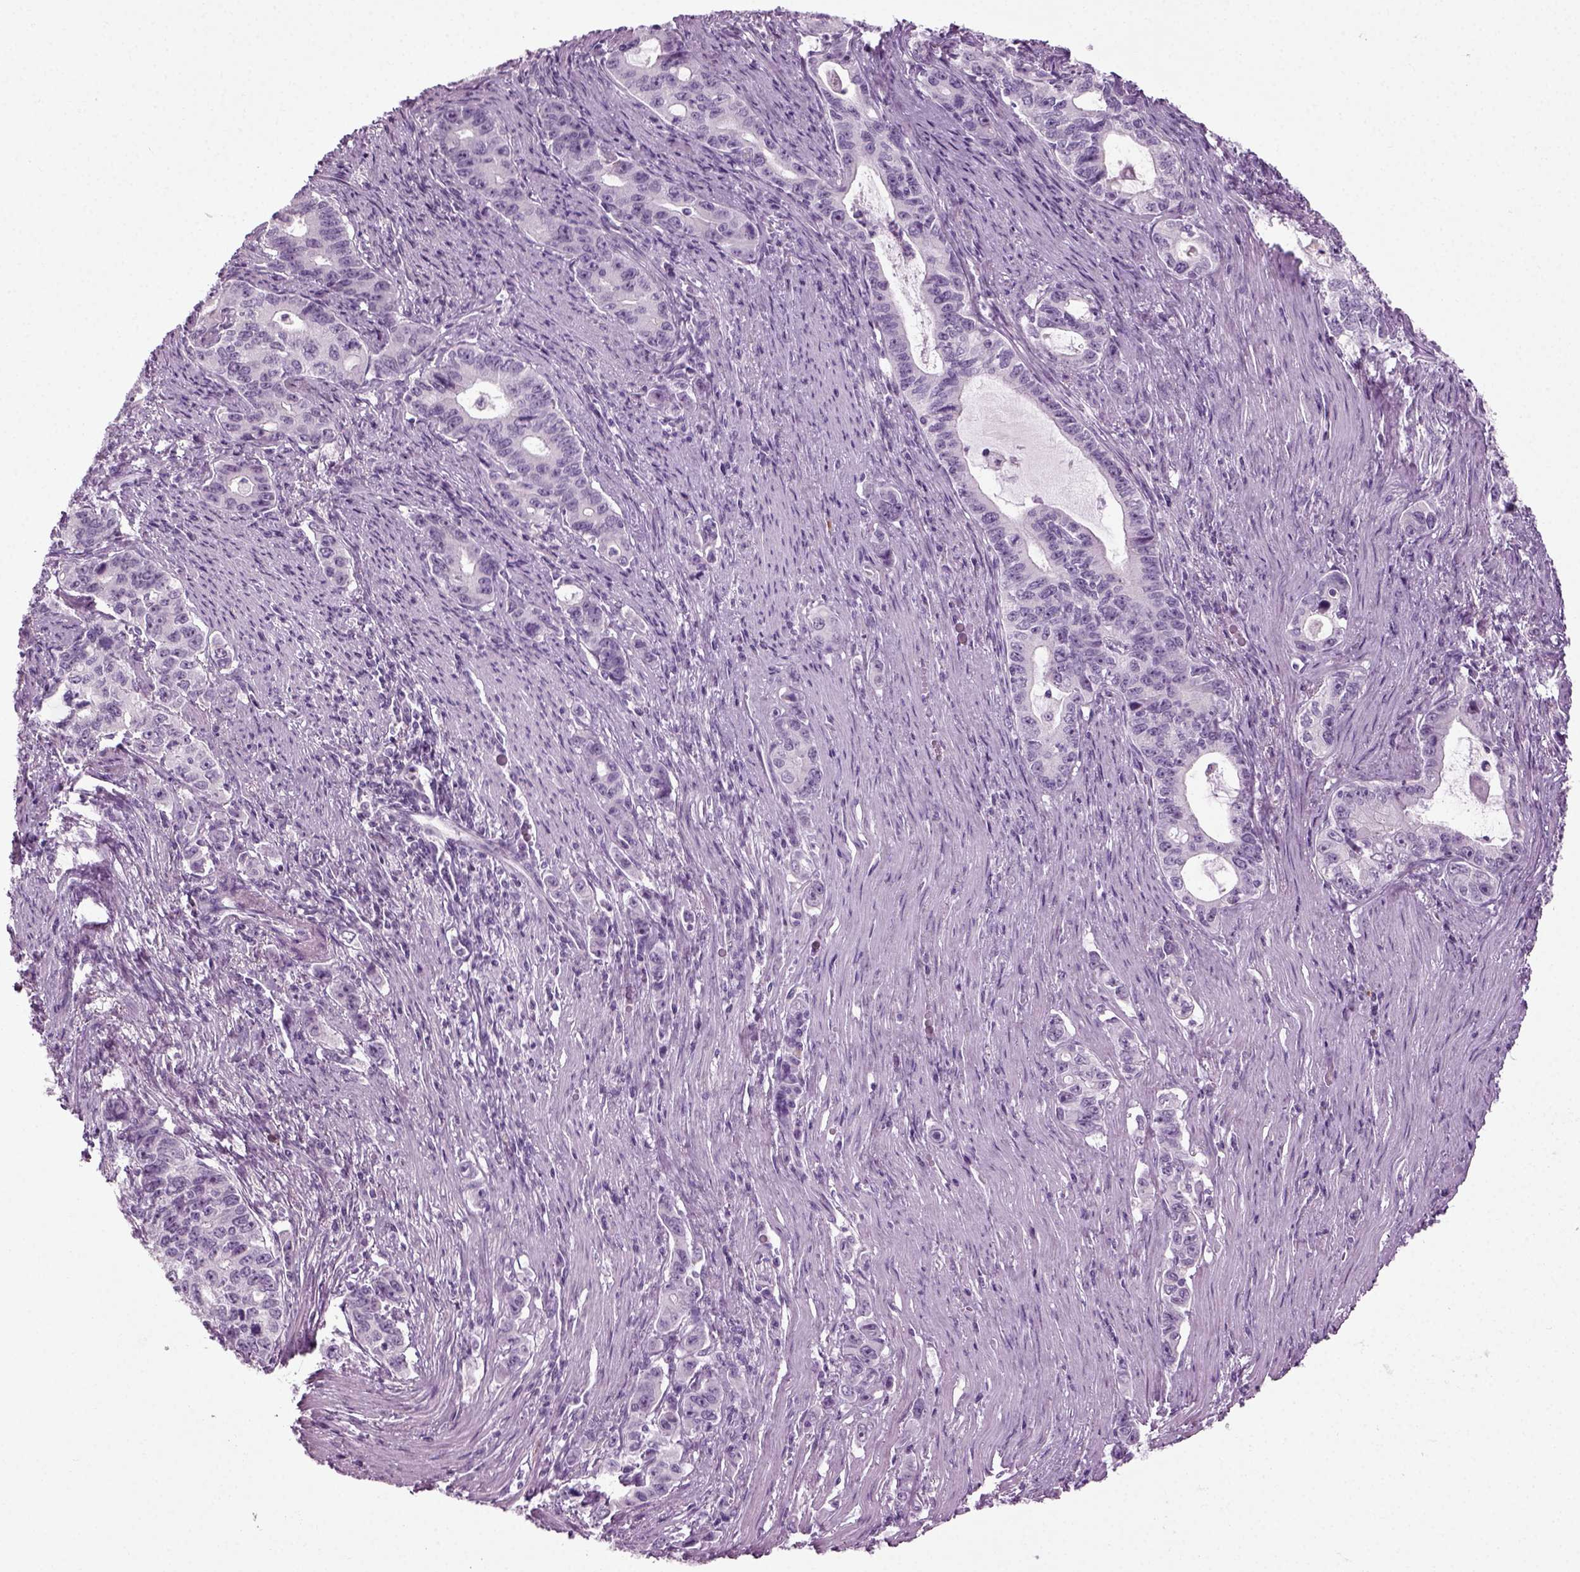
{"staining": {"intensity": "negative", "quantity": "none", "location": "none"}, "tissue": "stomach cancer", "cell_type": "Tumor cells", "image_type": "cancer", "snomed": [{"axis": "morphology", "description": "Adenocarcinoma, NOS"}, {"axis": "topography", "description": "Stomach, lower"}], "caption": "The image demonstrates no significant expression in tumor cells of adenocarcinoma (stomach).", "gene": "ZC2HC1C", "patient": {"sex": "female", "age": 72}}